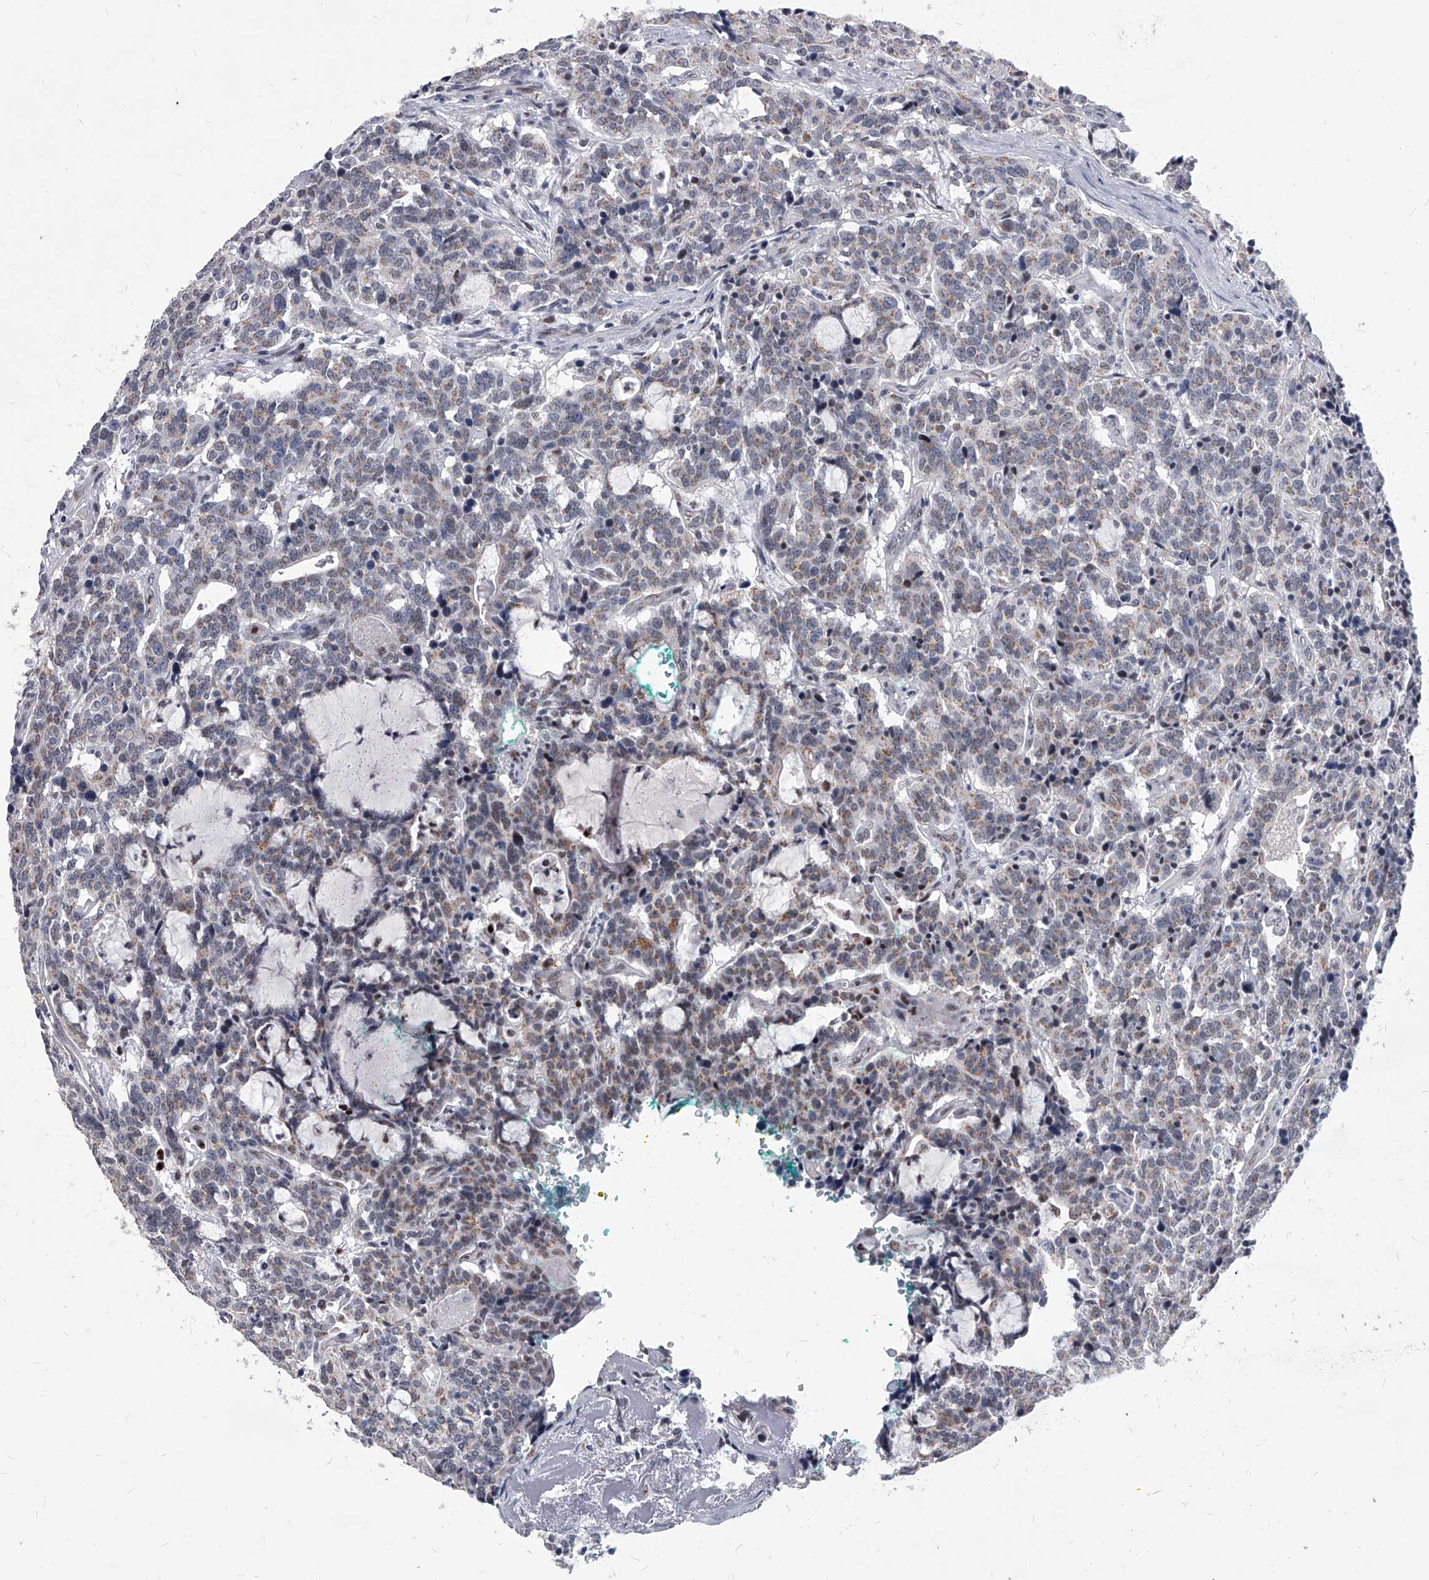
{"staining": {"intensity": "weak", "quantity": "25%-75%", "location": "cytoplasmic/membranous"}, "tissue": "carcinoid", "cell_type": "Tumor cells", "image_type": "cancer", "snomed": [{"axis": "morphology", "description": "Carcinoid, malignant, NOS"}, {"axis": "topography", "description": "Lung"}], "caption": "A low amount of weak cytoplasmic/membranous positivity is seen in approximately 25%-75% of tumor cells in carcinoid (malignant) tissue. (IHC, brightfield microscopy, high magnification).", "gene": "EVA1C", "patient": {"sex": "female", "age": 46}}